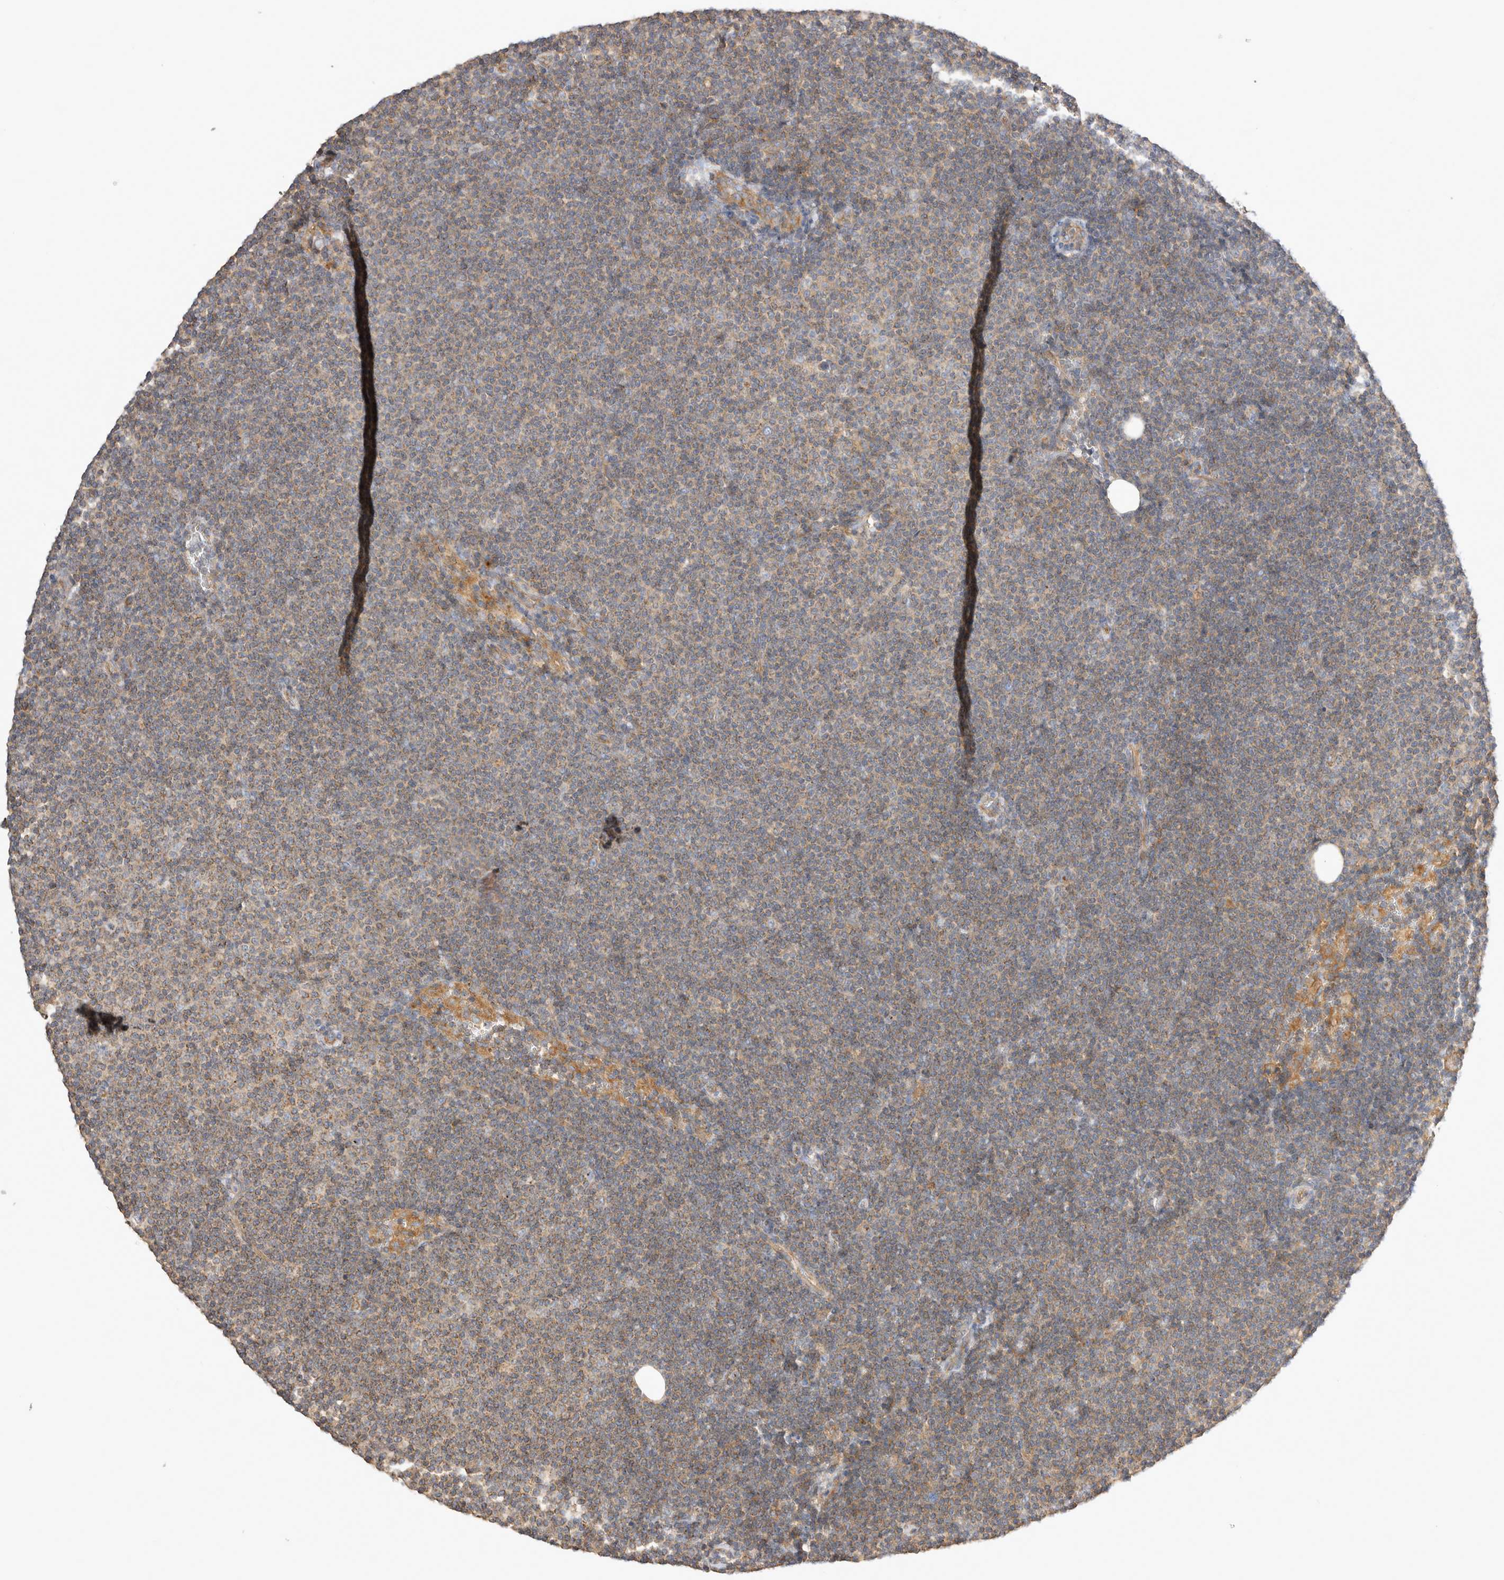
{"staining": {"intensity": "weak", "quantity": "25%-75%", "location": "cytoplasmic/membranous"}, "tissue": "lymphoma", "cell_type": "Tumor cells", "image_type": "cancer", "snomed": [{"axis": "morphology", "description": "Malignant lymphoma, non-Hodgkin's type, Low grade"}, {"axis": "topography", "description": "Lymph node"}], "caption": "This is a histology image of immunohistochemistry (IHC) staining of low-grade malignant lymphoma, non-Hodgkin's type, which shows weak positivity in the cytoplasmic/membranous of tumor cells.", "gene": "CHMP6", "patient": {"sex": "female", "age": 53}}